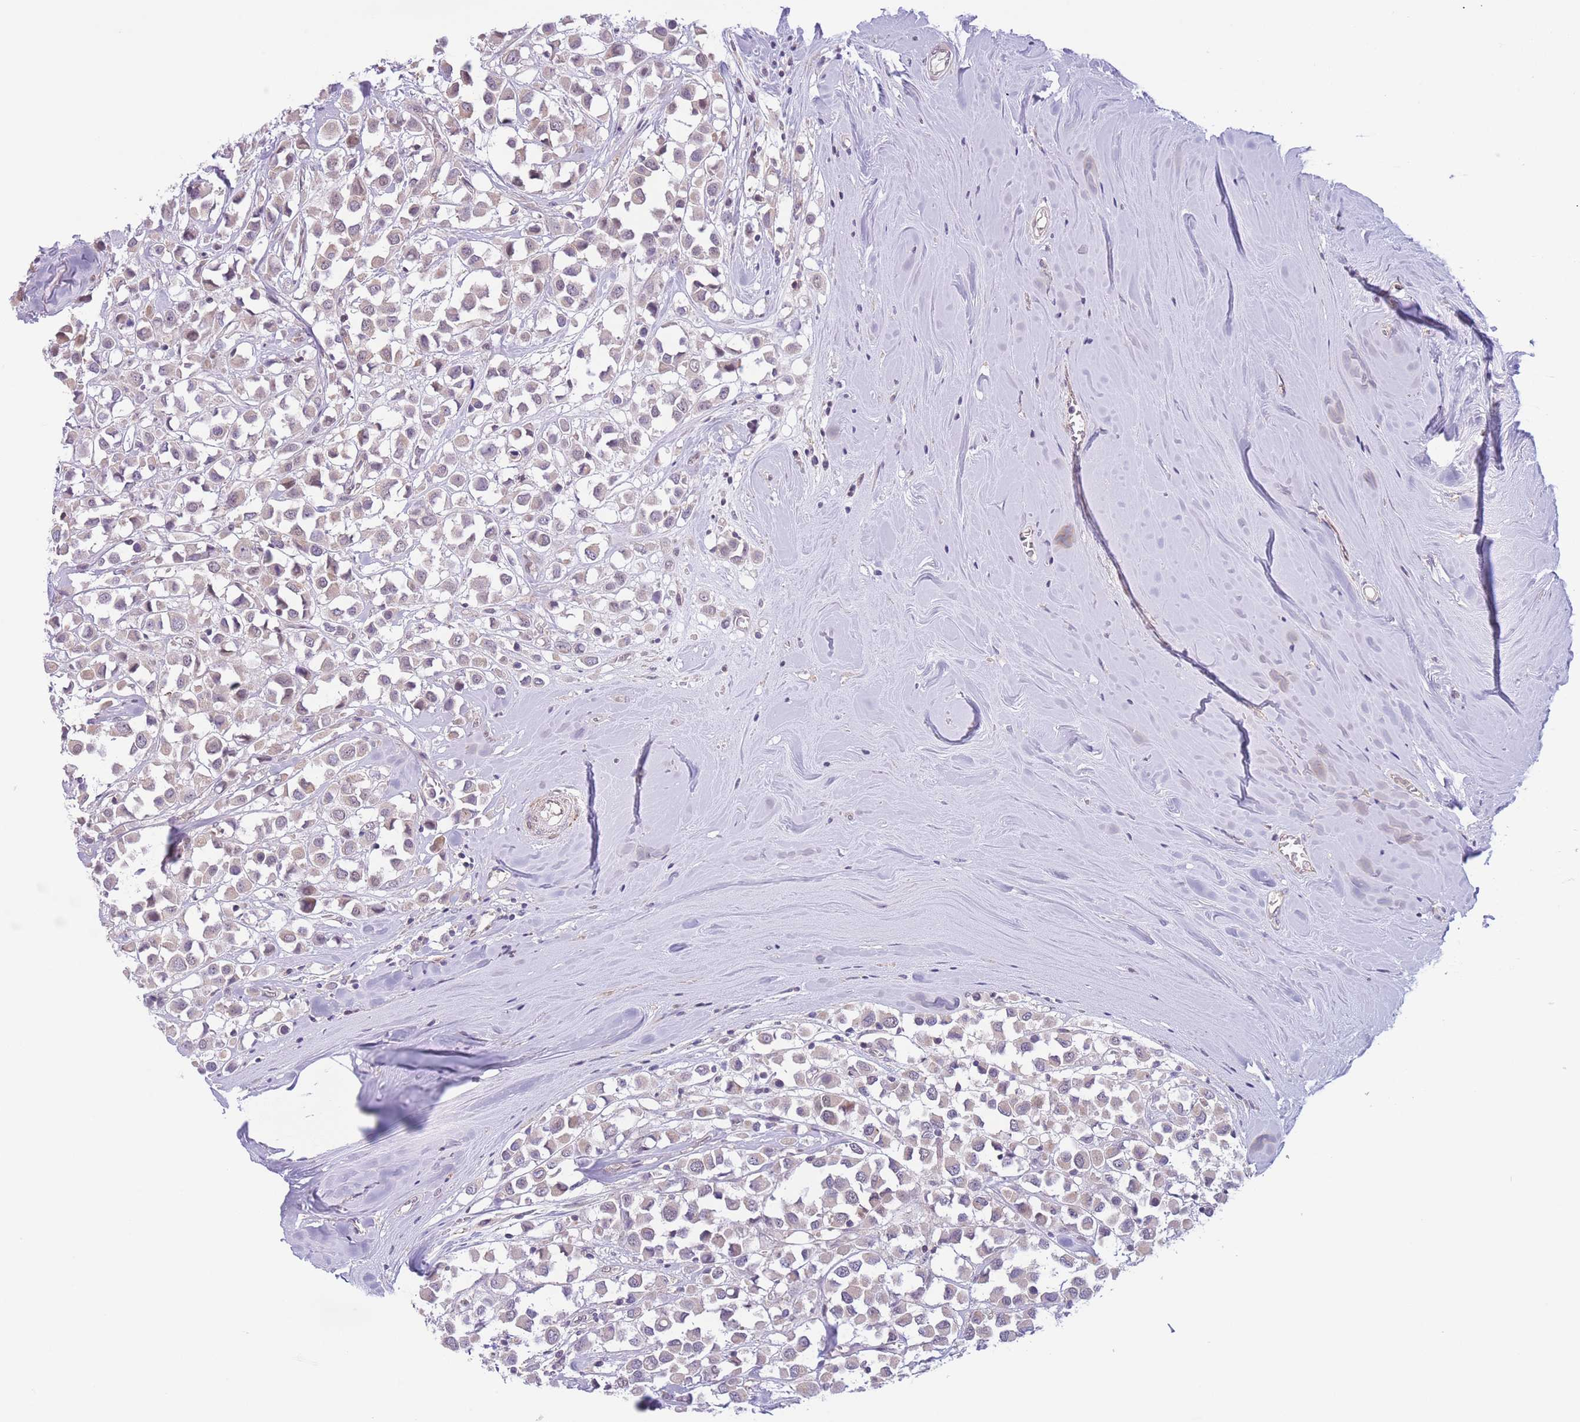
{"staining": {"intensity": "weak", "quantity": "<25%", "location": "cytoplasmic/membranous"}, "tissue": "breast cancer", "cell_type": "Tumor cells", "image_type": "cancer", "snomed": [{"axis": "morphology", "description": "Duct carcinoma"}, {"axis": "topography", "description": "Breast"}], "caption": "High magnification brightfield microscopy of breast cancer (infiltrating ductal carcinoma) stained with DAB (3,3'-diaminobenzidine) (brown) and counterstained with hematoxylin (blue): tumor cells show no significant positivity. (Stains: DAB (3,3'-diaminobenzidine) immunohistochemistry with hematoxylin counter stain, Microscopy: brightfield microscopy at high magnification).", "gene": "C9orf152", "patient": {"sex": "female", "age": 61}}